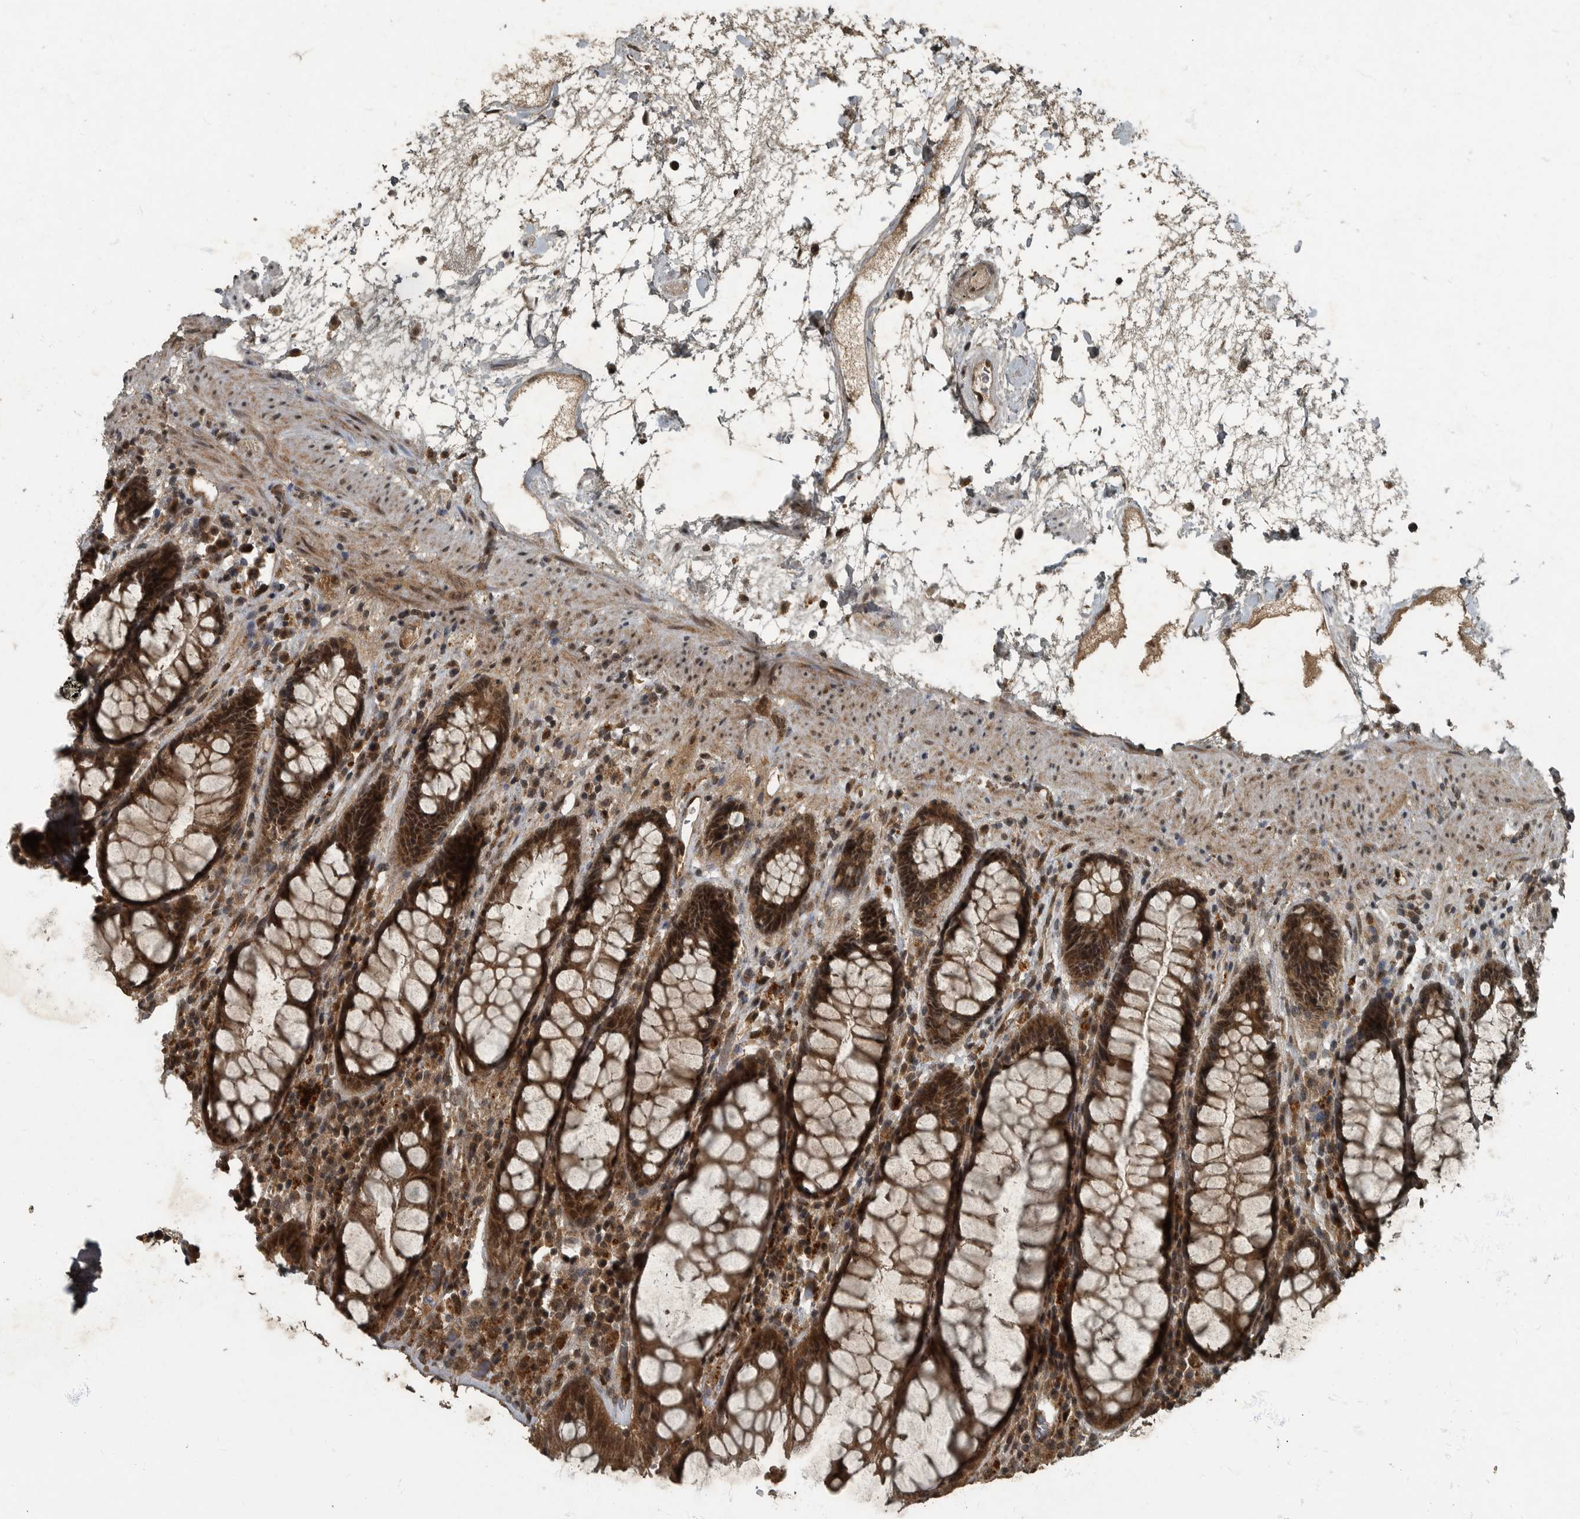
{"staining": {"intensity": "moderate", "quantity": ">75%", "location": "cytoplasmic/membranous,nuclear"}, "tissue": "rectum", "cell_type": "Glandular cells", "image_type": "normal", "snomed": [{"axis": "morphology", "description": "Normal tissue, NOS"}, {"axis": "topography", "description": "Rectum"}], "caption": "Glandular cells reveal moderate cytoplasmic/membranous,nuclear expression in approximately >75% of cells in unremarkable rectum.", "gene": "FOXO1", "patient": {"sex": "male", "age": 64}}